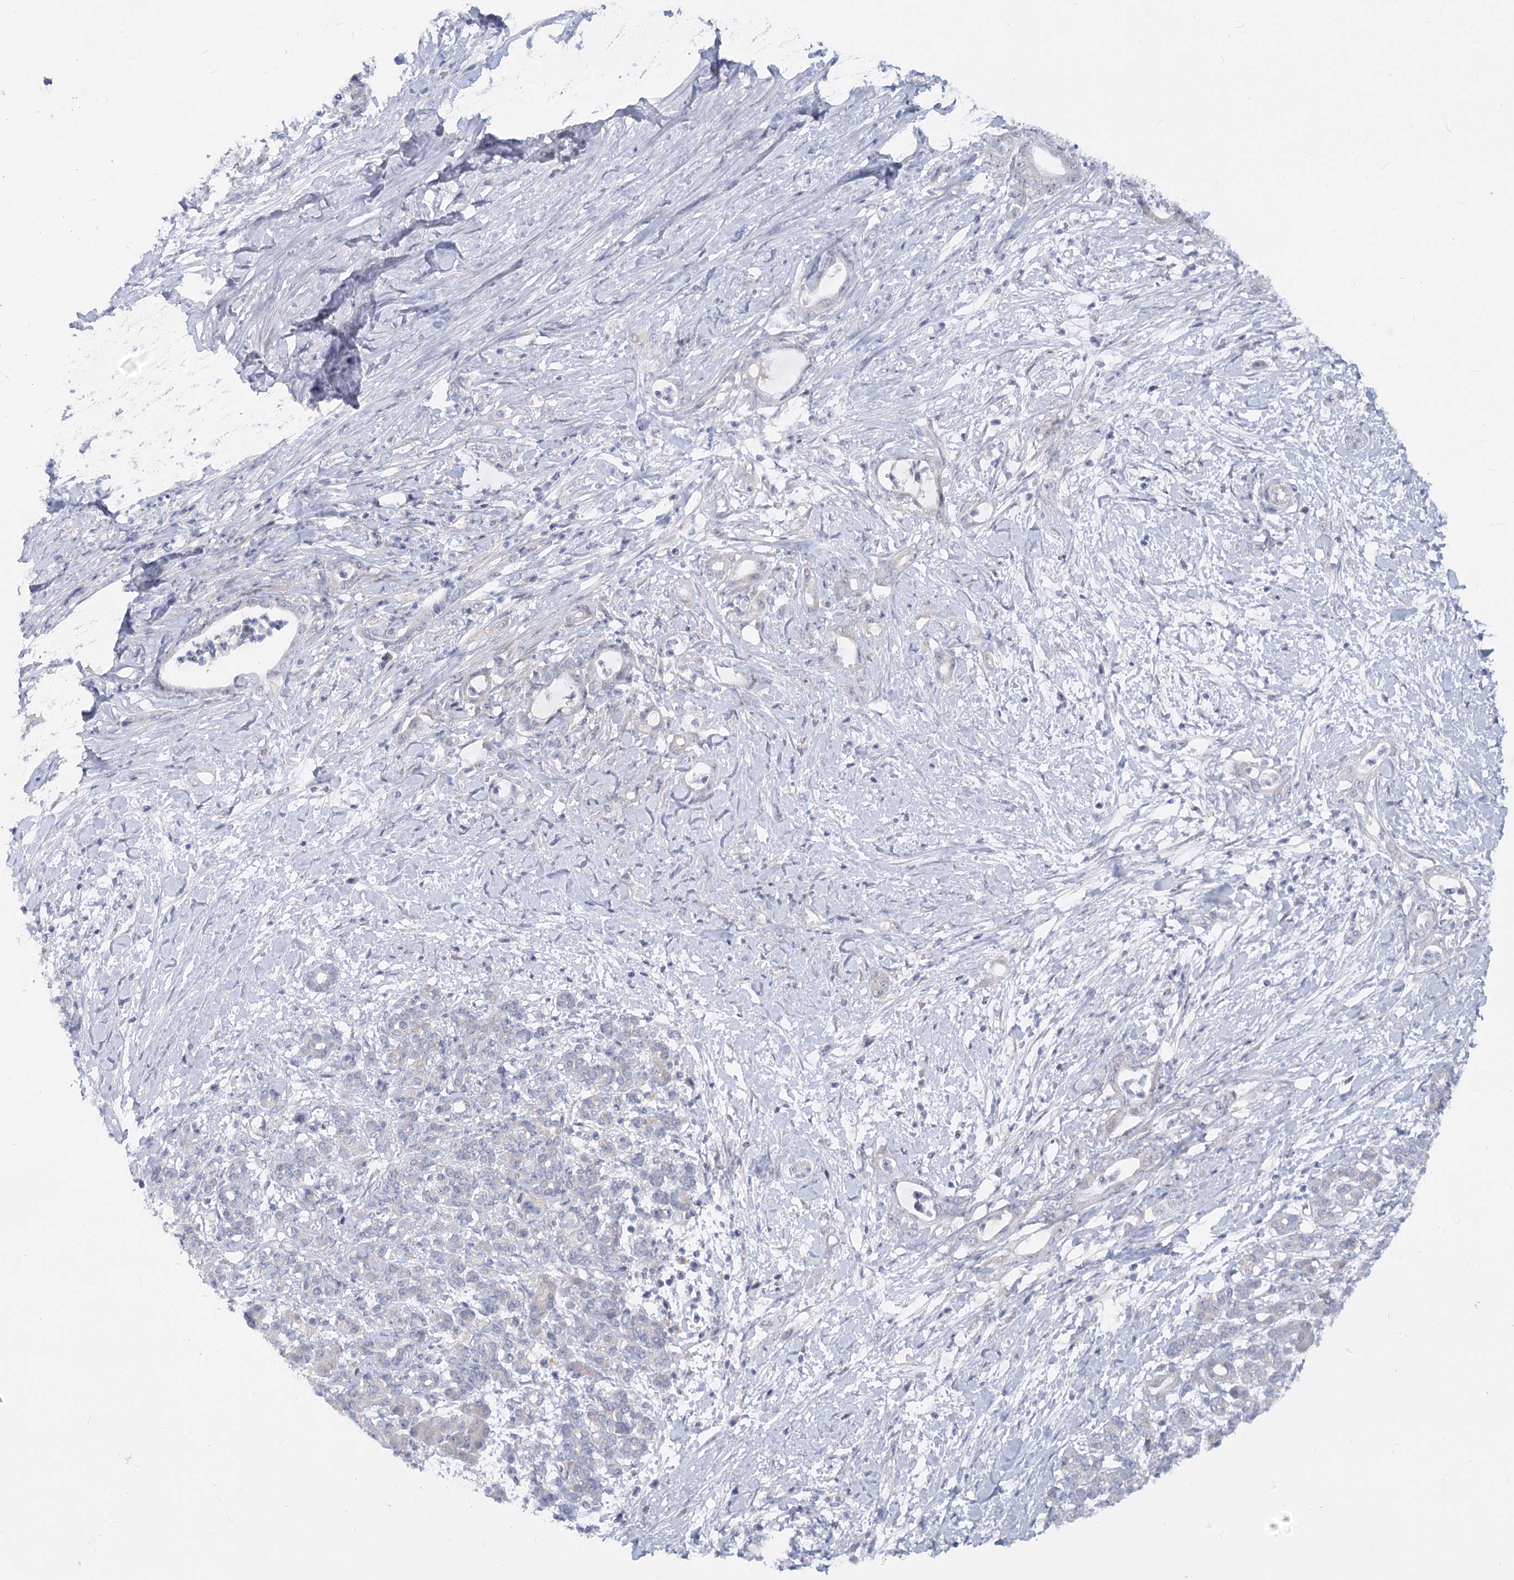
{"staining": {"intensity": "negative", "quantity": "none", "location": "none"}, "tissue": "pancreatic cancer", "cell_type": "Tumor cells", "image_type": "cancer", "snomed": [{"axis": "morphology", "description": "Adenocarcinoma, NOS"}, {"axis": "topography", "description": "Pancreas"}], "caption": "An image of human adenocarcinoma (pancreatic) is negative for staining in tumor cells.", "gene": "EFHC2", "patient": {"sex": "female", "age": 55}}